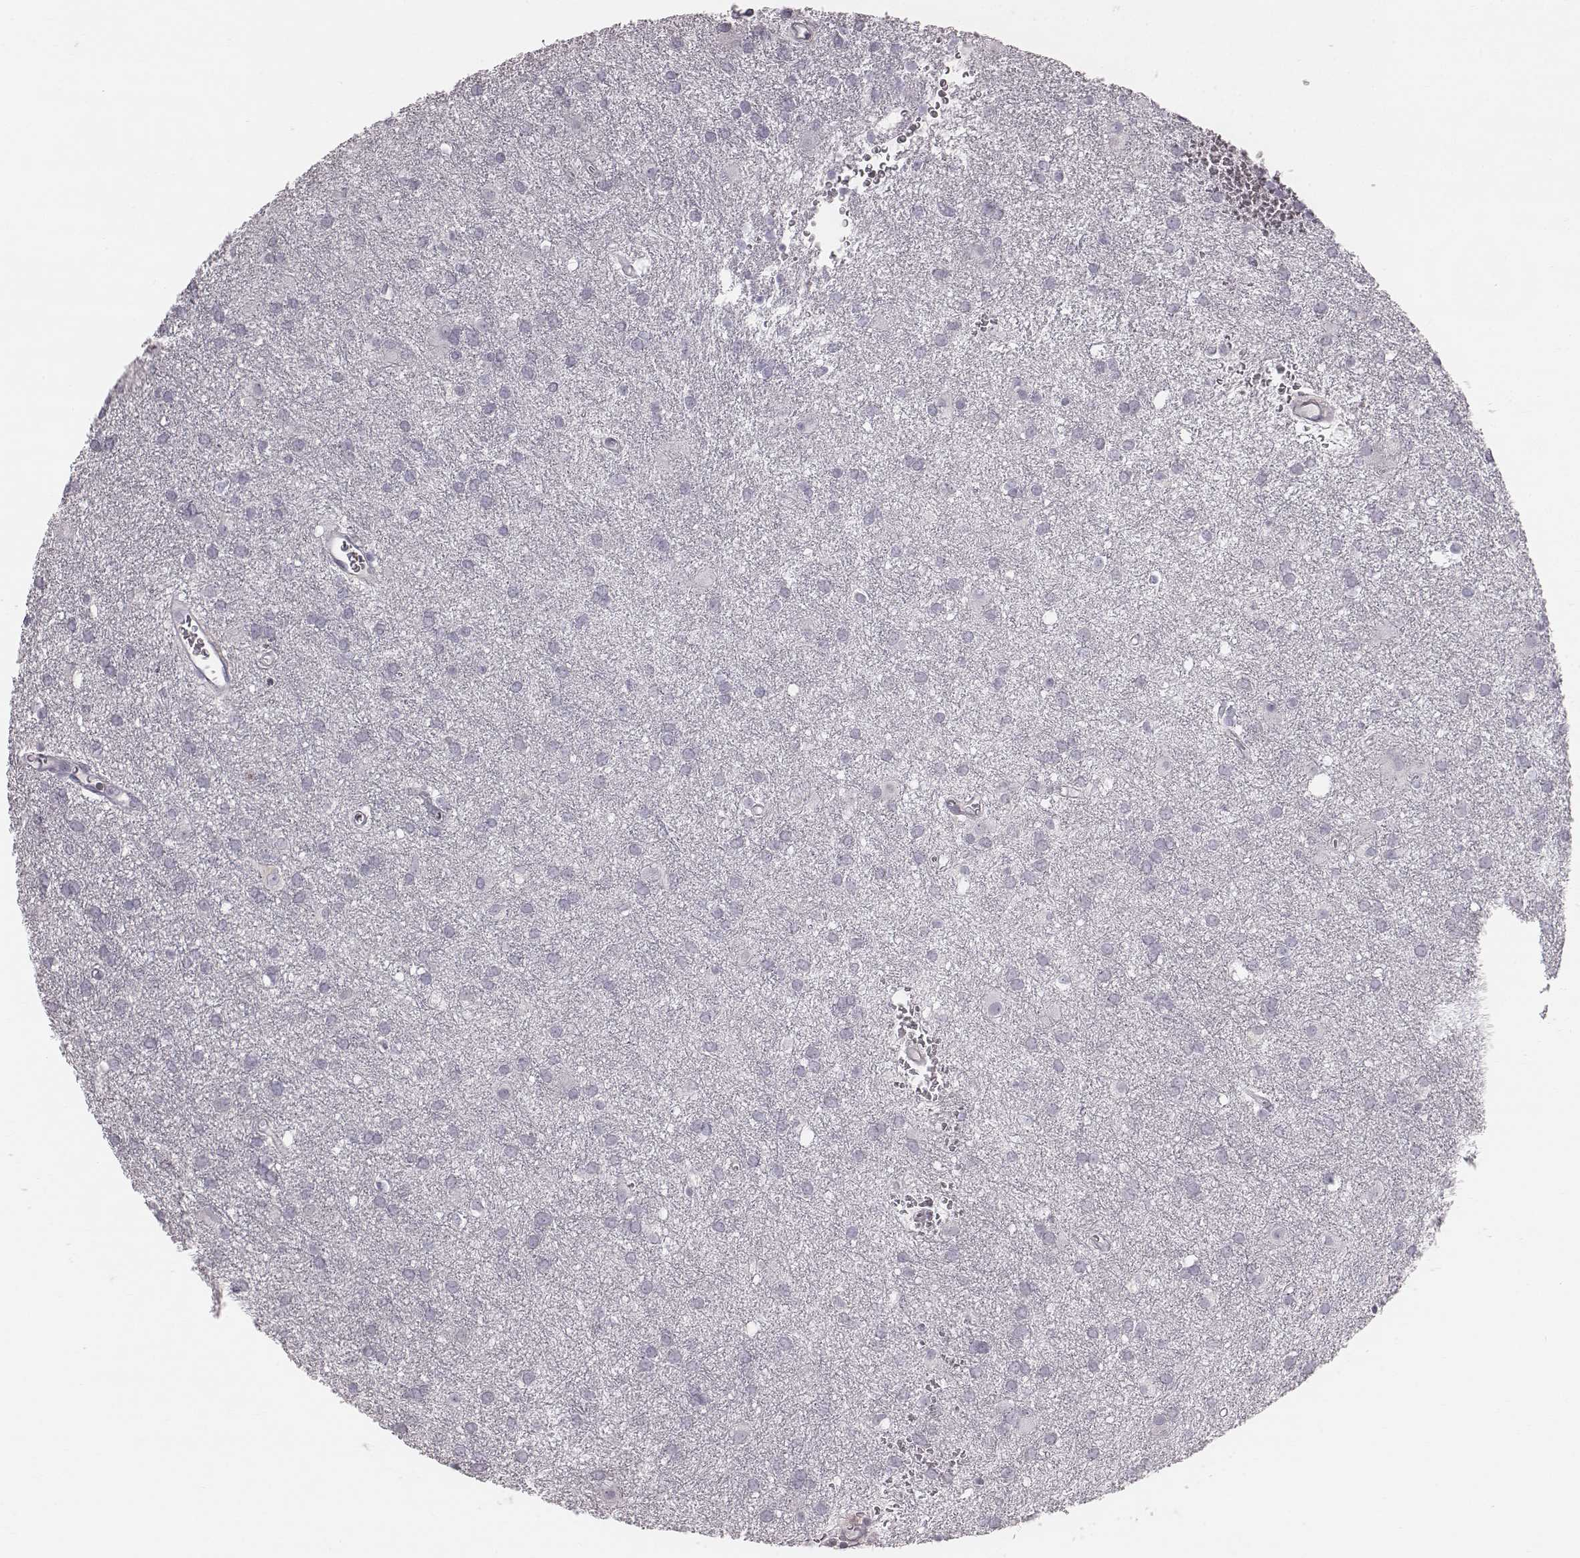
{"staining": {"intensity": "negative", "quantity": "none", "location": "none"}, "tissue": "glioma", "cell_type": "Tumor cells", "image_type": "cancer", "snomed": [{"axis": "morphology", "description": "Glioma, malignant, Low grade"}, {"axis": "topography", "description": "Brain"}], "caption": "High magnification brightfield microscopy of low-grade glioma (malignant) stained with DAB (3,3'-diaminobenzidine) (brown) and counterstained with hematoxylin (blue): tumor cells show no significant expression. (DAB immunohistochemistry visualized using brightfield microscopy, high magnification).", "gene": "C6orf58", "patient": {"sex": "male", "age": 58}}